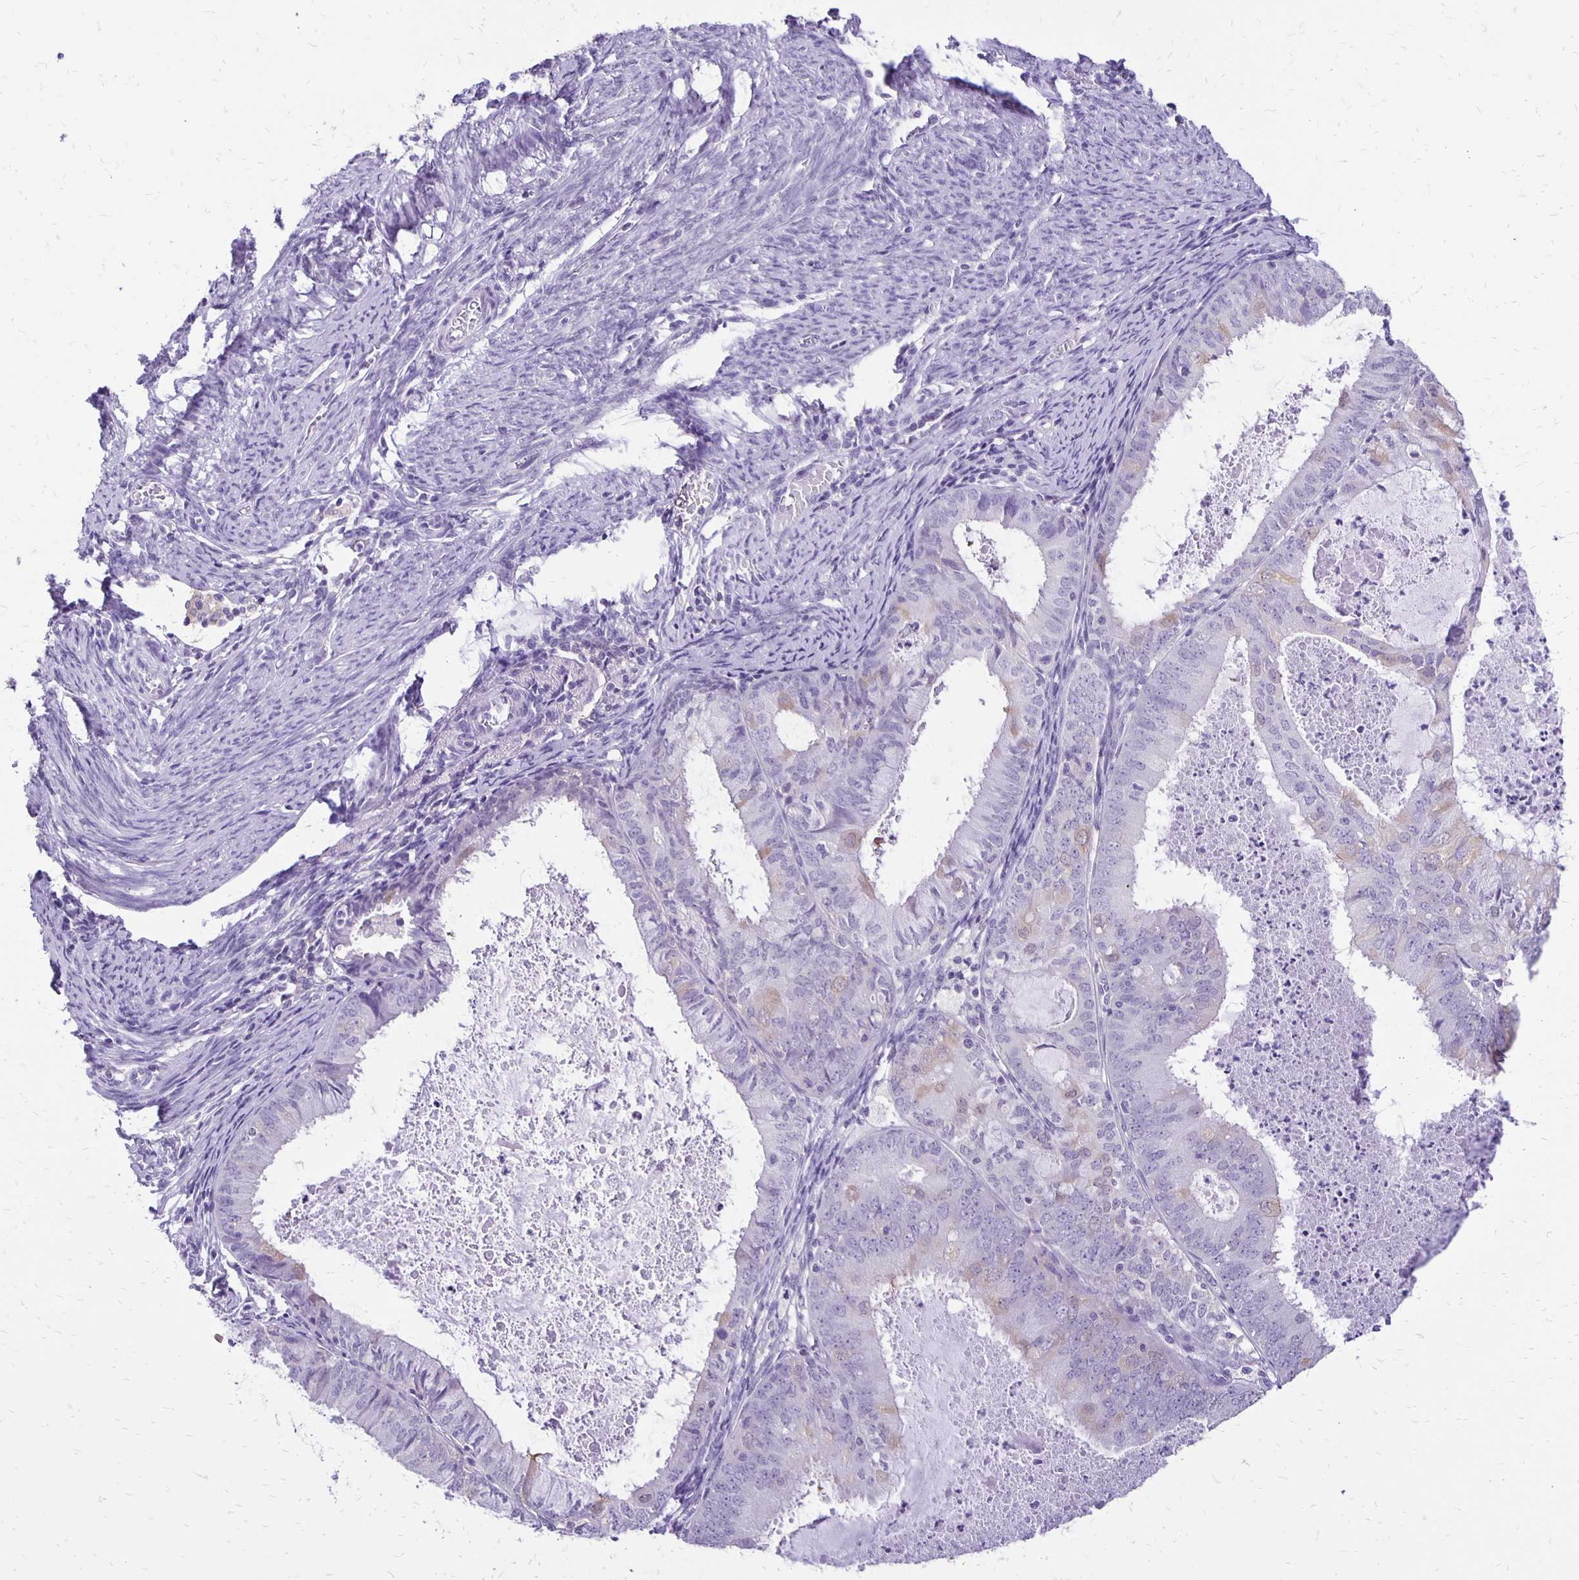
{"staining": {"intensity": "weak", "quantity": "<25%", "location": "cytoplasmic/membranous"}, "tissue": "endometrial cancer", "cell_type": "Tumor cells", "image_type": "cancer", "snomed": [{"axis": "morphology", "description": "Adenocarcinoma, NOS"}, {"axis": "topography", "description": "Endometrium"}], "caption": "A micrograph of endometrial cancer (adenocarcinoma) stained for a protein shows no brown staining in tumor cells.", "gene": "ANKRD45", "patient": {"sex": "female", "age": 57}}